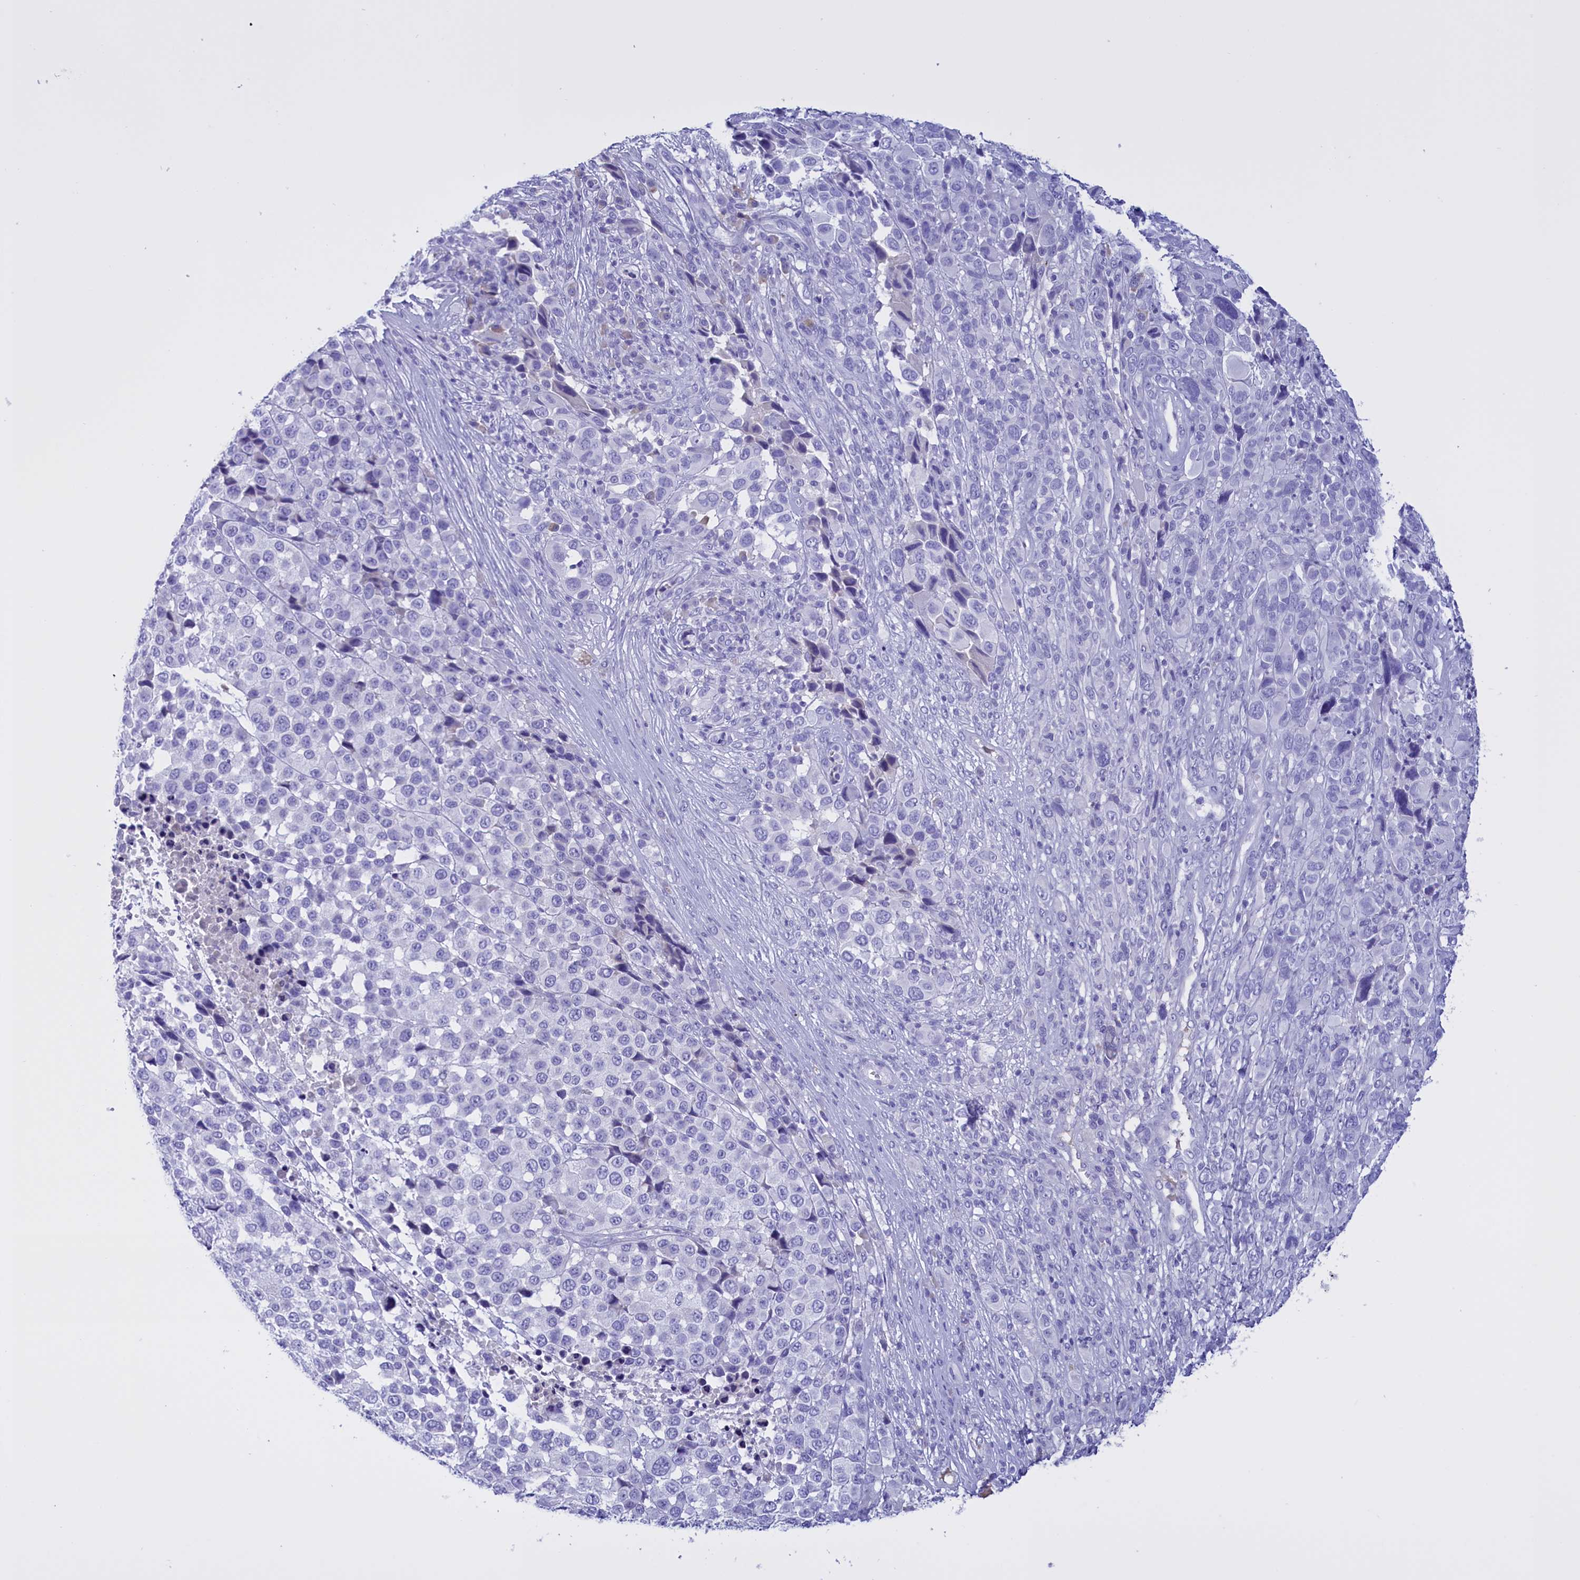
{"staining": {"intensity": "negative", "quantity": "none", "location": "none"}, "tissue": "melanoma", "cell_type": "Tumor cells", "image_type": "cancer", "snomed": [{"axis": "morphology", "description": "Malignant melanoma, NOS"}, {"axis": "topography", "description": "Skin of trunk"}], "caption": "A high-resolution image shows immunohistochemistry staining of melanoma, which shows no significant positivity in tumor cells.", "gene": "PROK2", "patient": {"sex": "male", "age": 71}}